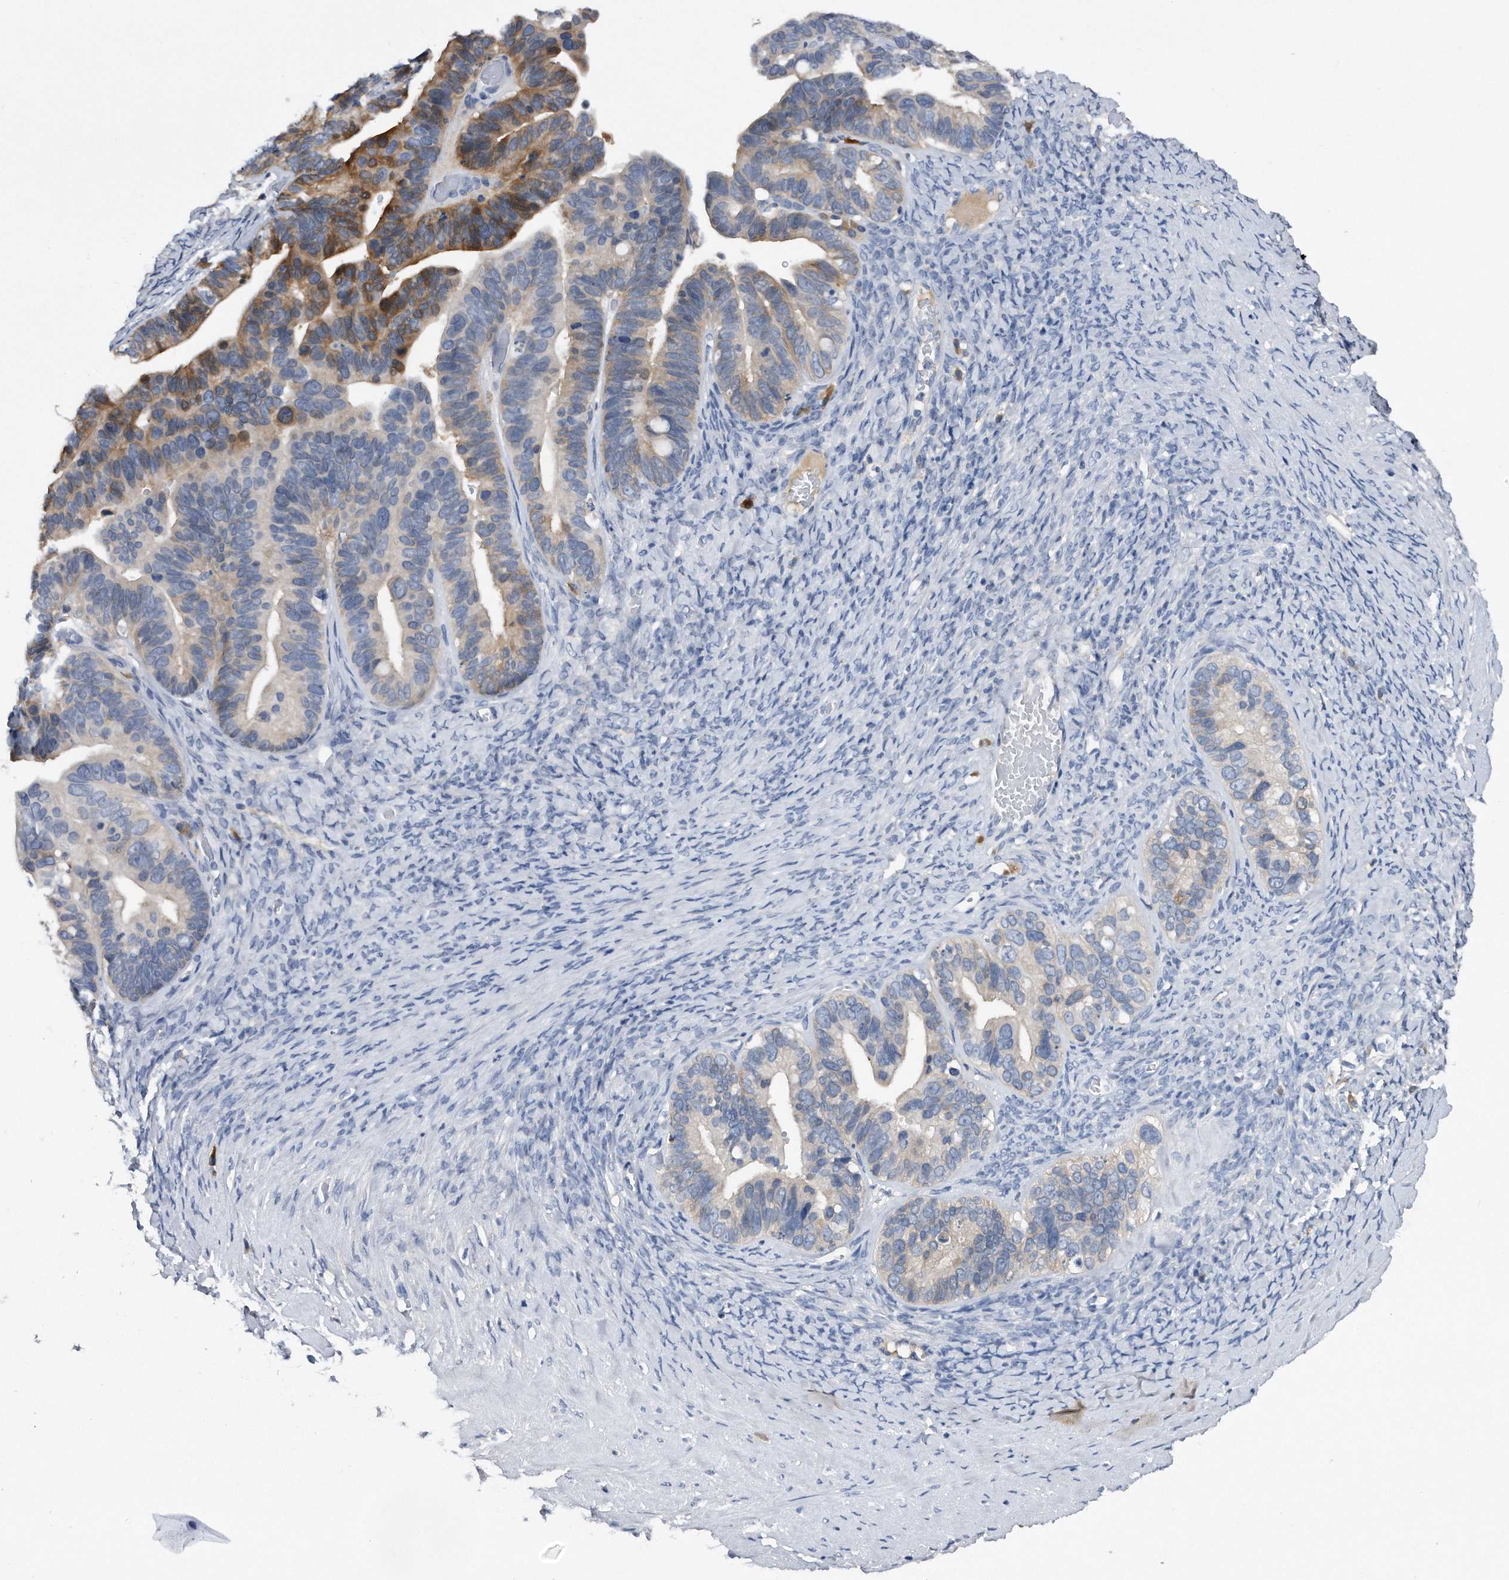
{"staining": {"intensity": "moderate", "quantity": "<25%", "location": "cytoplasmic/membranous"}, "tissue": "ovarian cancer", "cell_type": "Tumor cells", "image_type": "cancer", "snomed": [{"axis": "morphology", "description": "Cystadenocarcinoma, serous, NOS"}, {"axis": "topography", "description": "Ovary"}], "caption": "A histopathology image showing moderate cytoplasmic/membranous staining in approximately <25% of tumor cells in ovarian serous cystadenocarcinoma, as visualized by brown immunohistochemical staining.", "gene": "ASNS", "patient": {"sex": "female", "age": 56}}